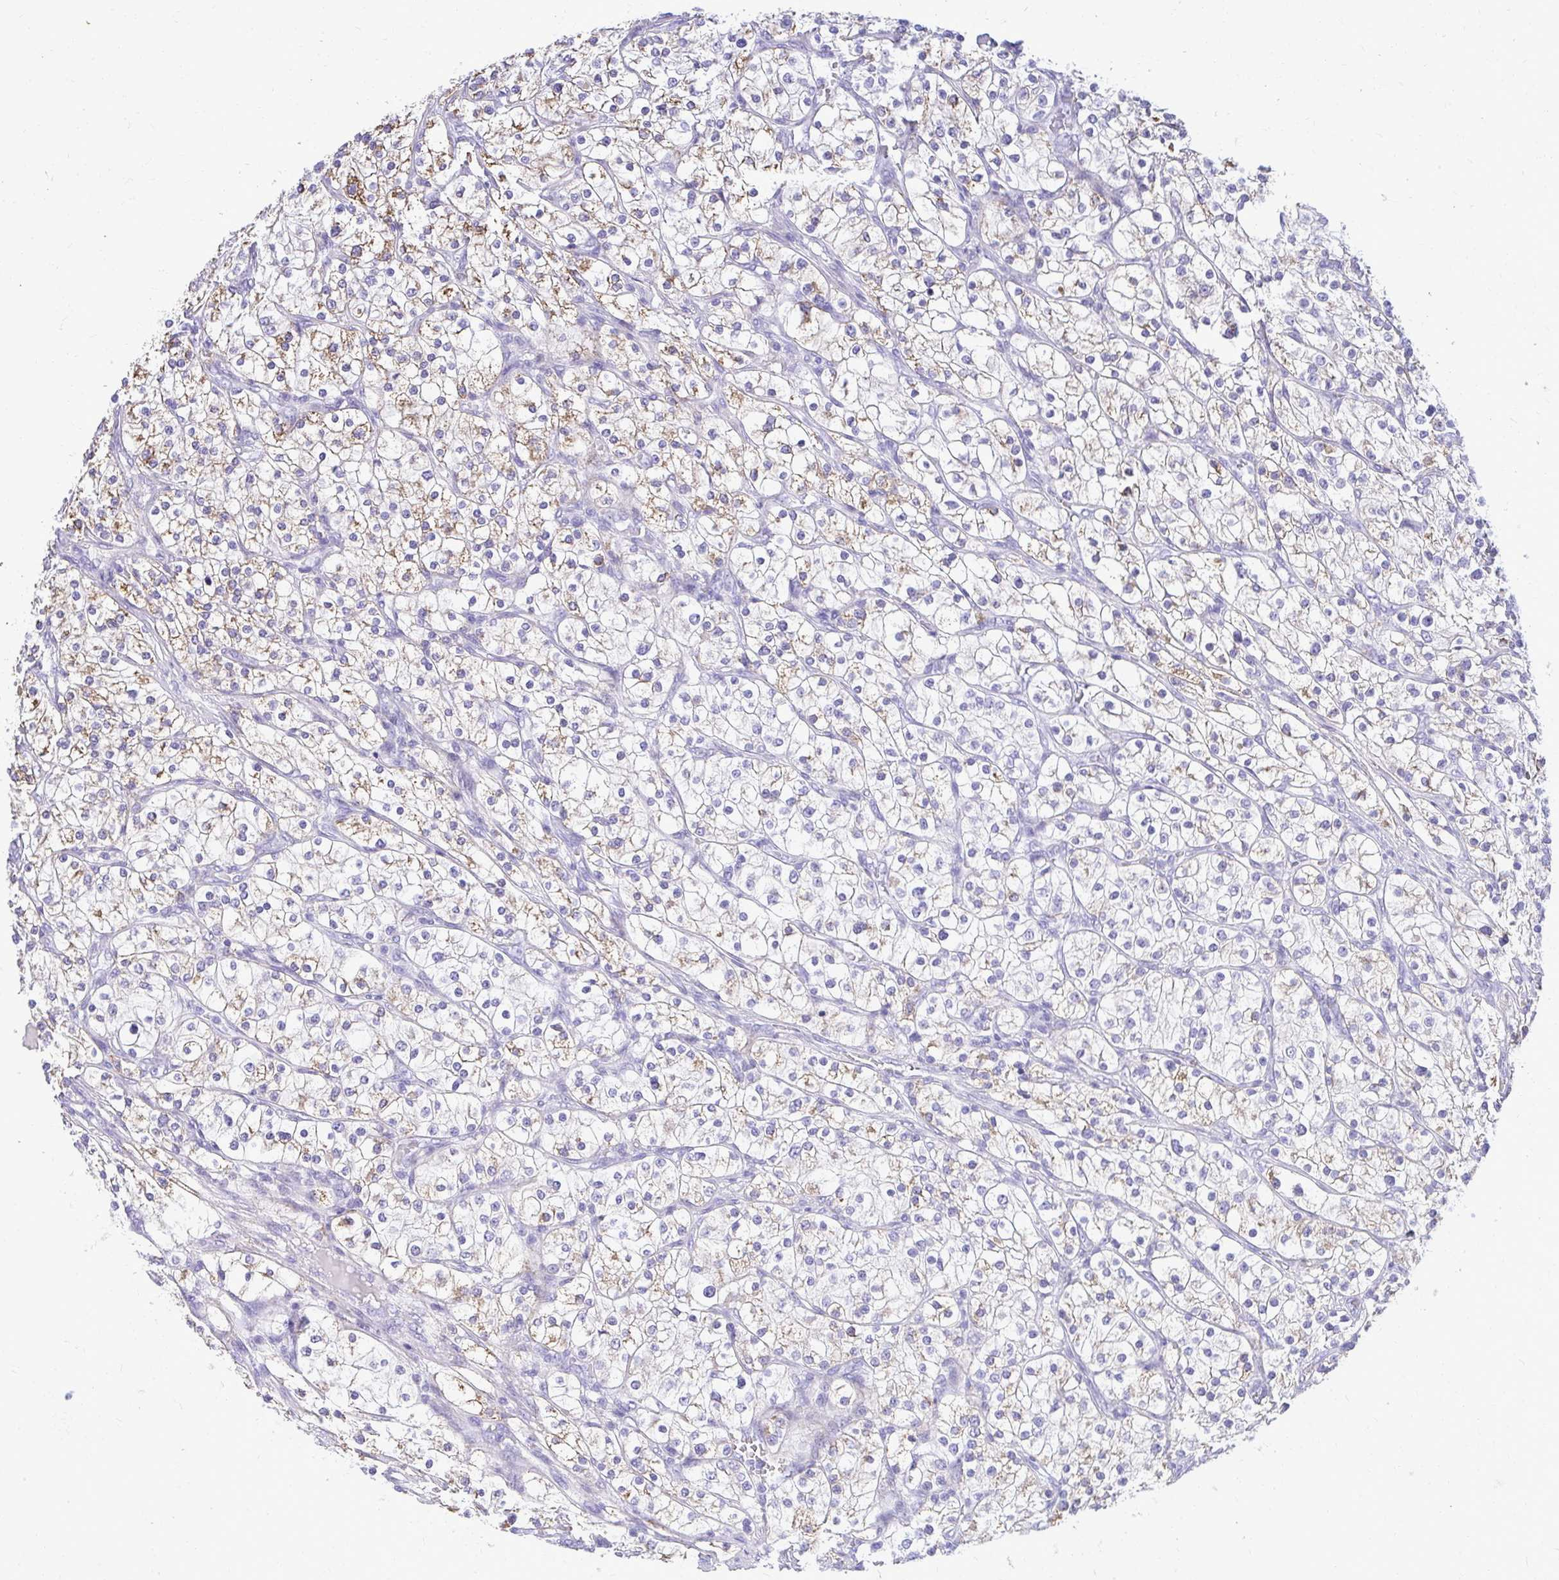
{"staining": {"intensity": "weak", "quantity": ">75%", "location": "cytoplasmic/membranous"}, "tissue": "renal cancer", "cell_type": "Tumor cells", "image_type": "cancer", "snomed": [{"axis": "morphology", "description": "Adenocarcinoma, NOS"}, {"axis": "topography", "description": "Kidney"}], "caption": "The histopathology image shows immunohistochemical staining of adenocarcinoma (renal). There is weak cytoplasmic/membranous expression is seen in approximately >75% of tumor cells.", "gene": "AIG1", "patient": {"sex": "male", "age": 80}}